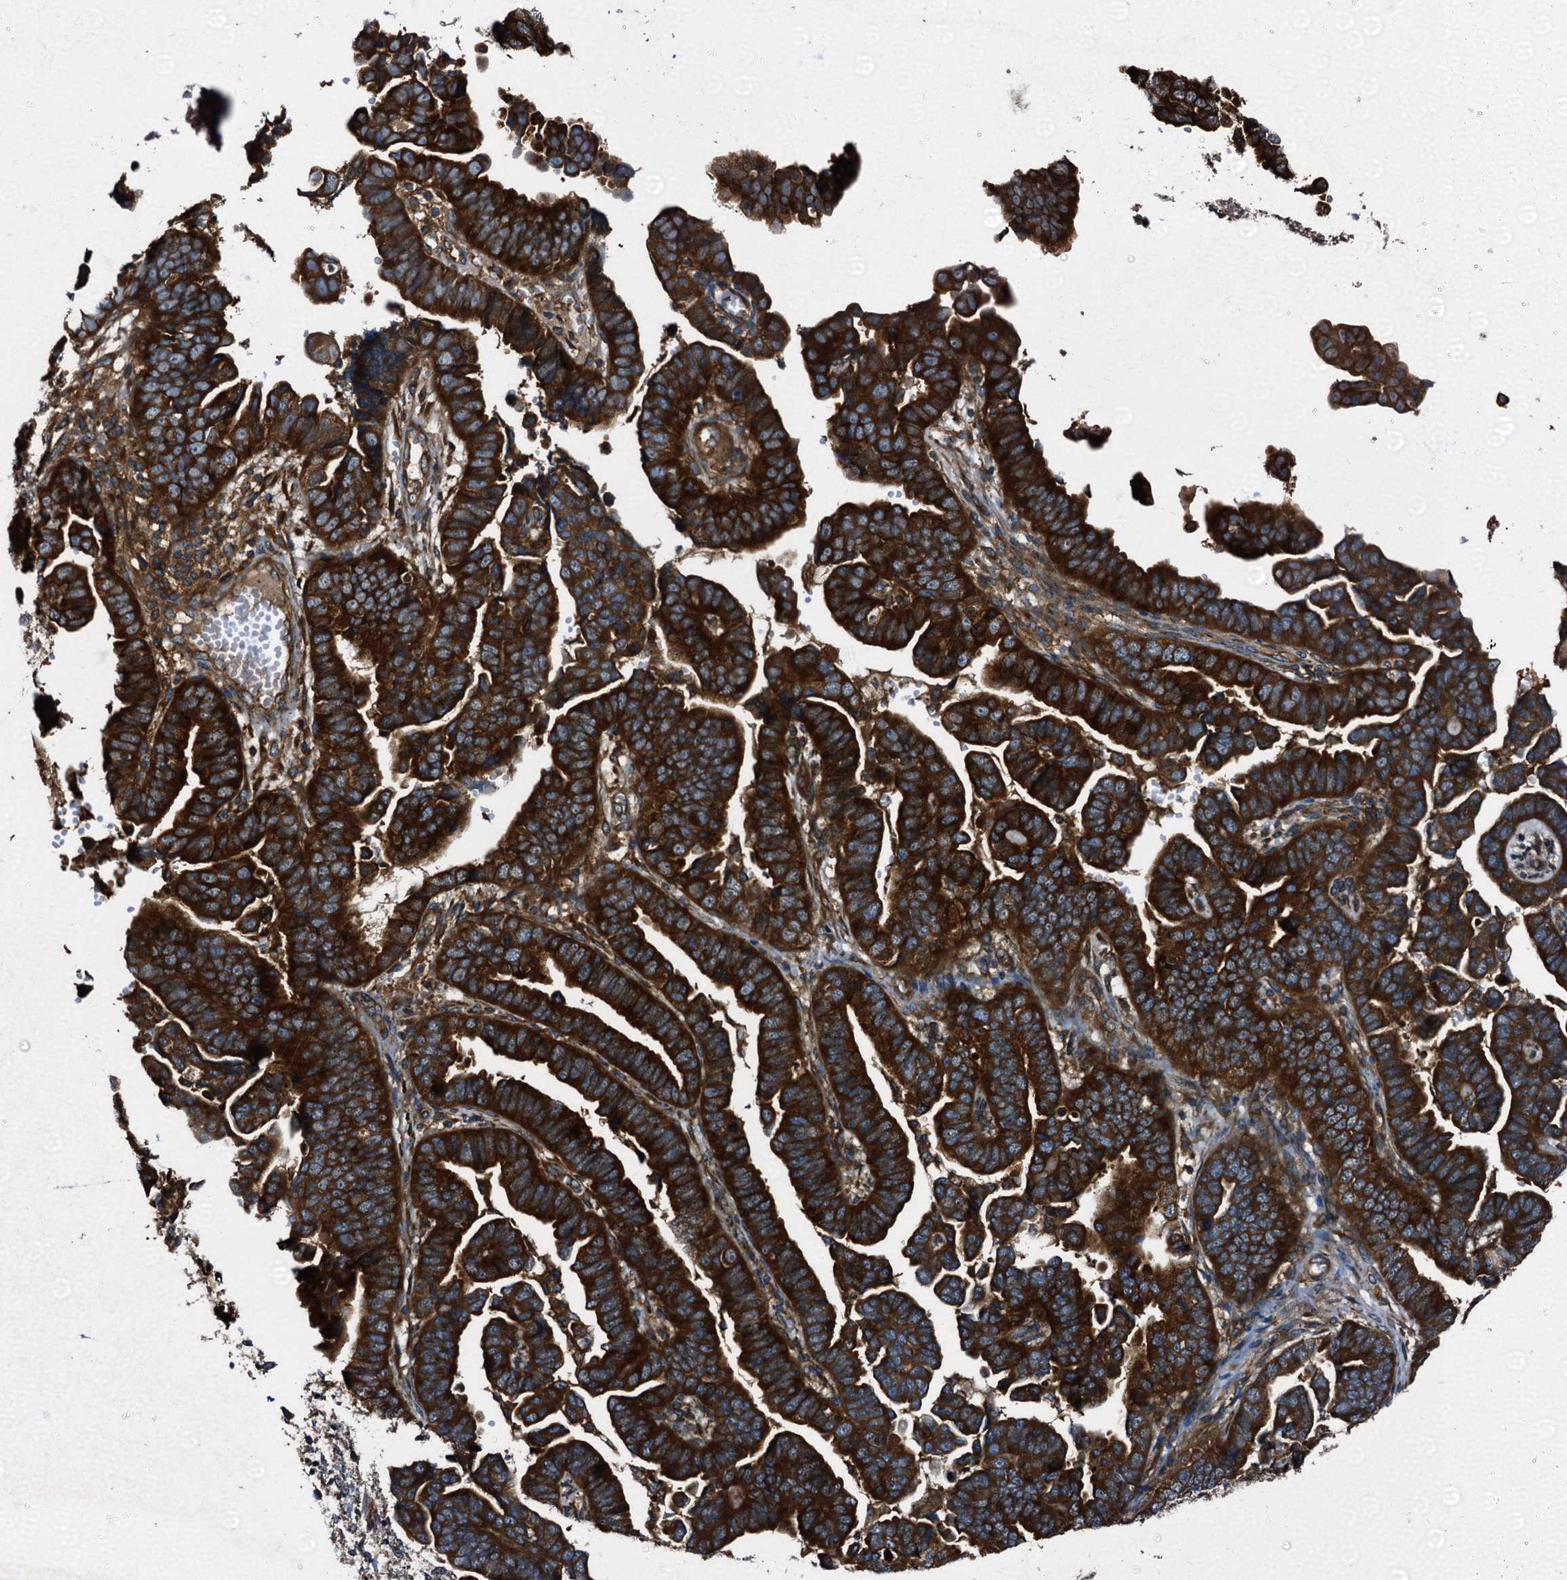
{"staining": {"intensity": "strong", "quantity": ">75%", "location": "cytoplasmic/membranous"}, "tissue": "endometrial cancer", "cell_type": "Tumor cells", "image_type": "cancer", "snomed": [{"axis": "morphology", "description": "Adenocarcinoma, NOS"}, {"axis": "topography", "description": "Endometrium"}], "caption": "Endometrial adenocarcinoma was stained to show a protein in brown. There is high levels of strong cytoplasmic/membranous staining in approximately >75% of tumor cells. (Stains: DAB in brown, nuclei in blue, Microscopy: brightfield microscopy at high magnification).", "gene": "PEX5", "patient": {"sex": "female", "age": 75}}